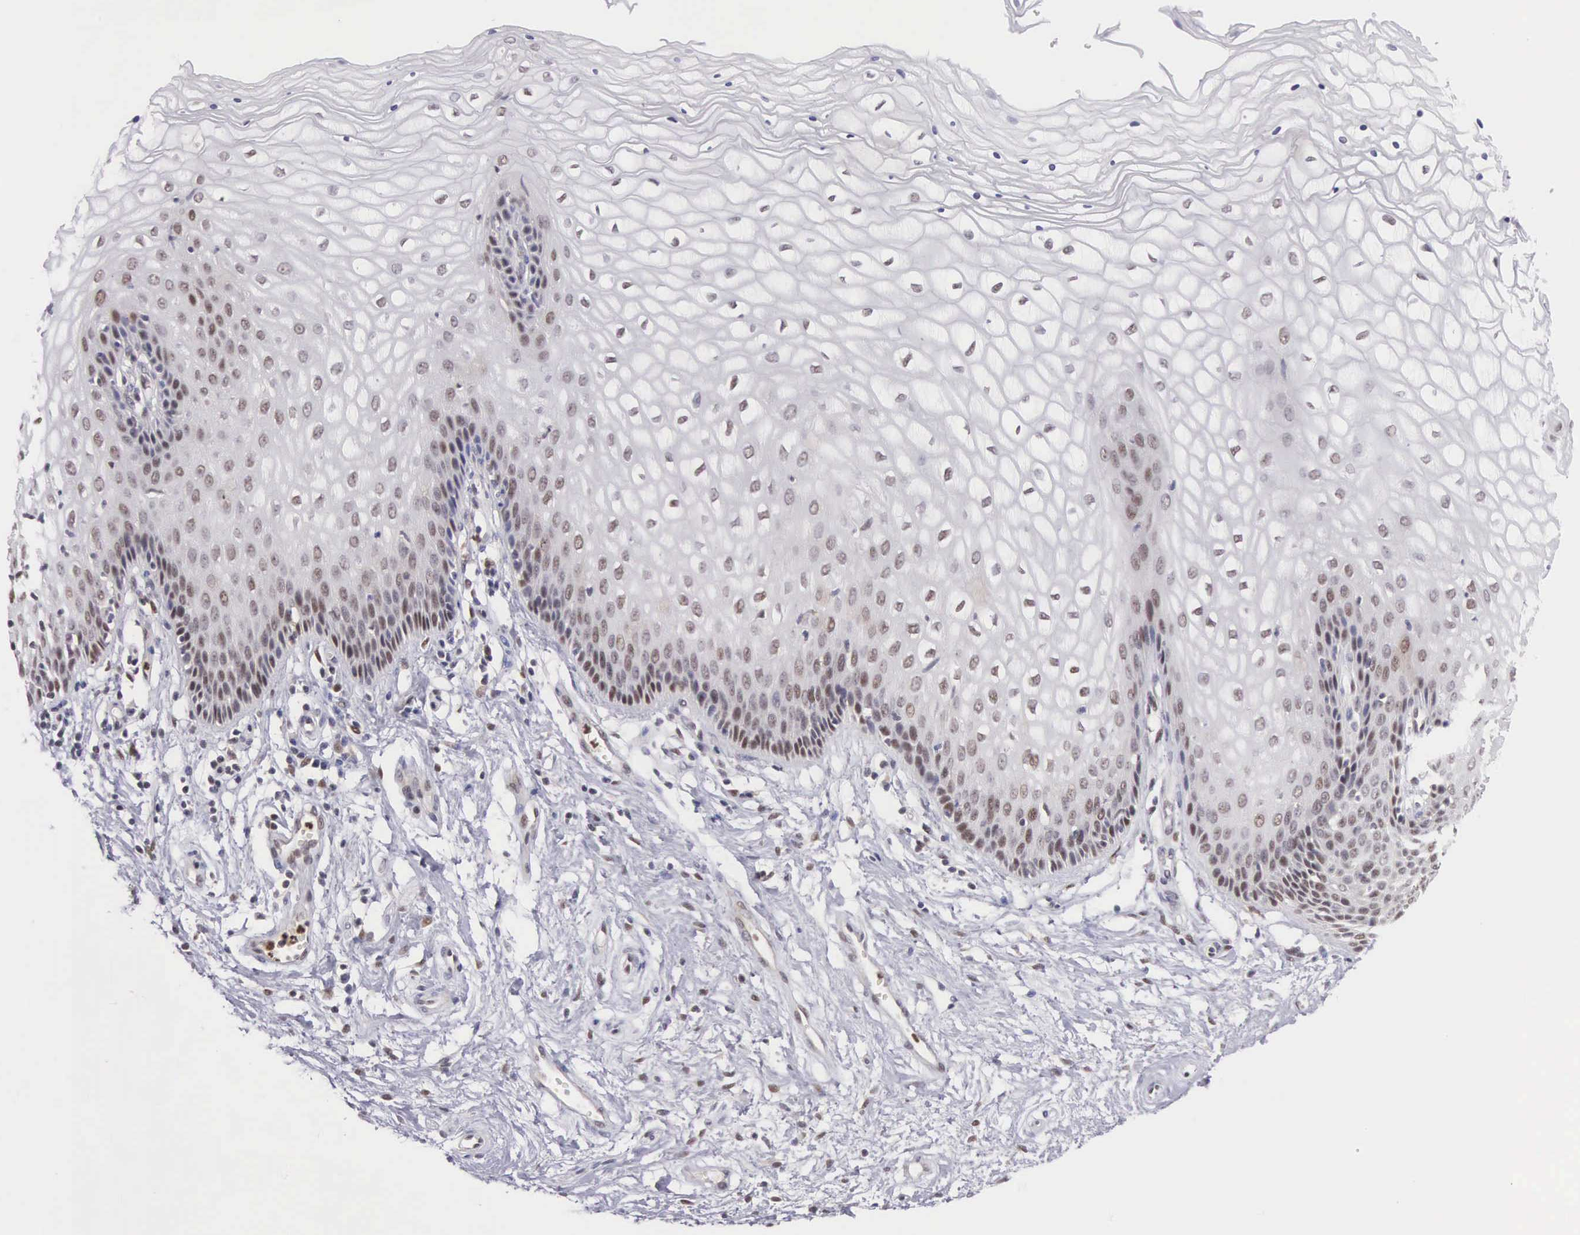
{"staining": {"intensity": "moderate", "quantity": "25%-75%", "location": "nuclear"}, "tissue": "vagina", "cell_type": "Squamous epithelial cells", "image_type": "normal", "snomed": [{"axis": "morphology", "description": "Normal tissue, NOS"}, {"axis": "topography", "description": "Vagina"}], "caption": "Immunohistochemistry staining of normal vagina, which displays medium levels of moderate nuclear staining in approximately 25%-75% of squamous epithelial cells indicating moderate nuclear protein positivity. The staining was performed using DAB (brown) for protein detection and nuclei were counterstained in hematoxylin (blue).", "gene": "GRK3", "patient": {"sex": "female", "age": 34}}